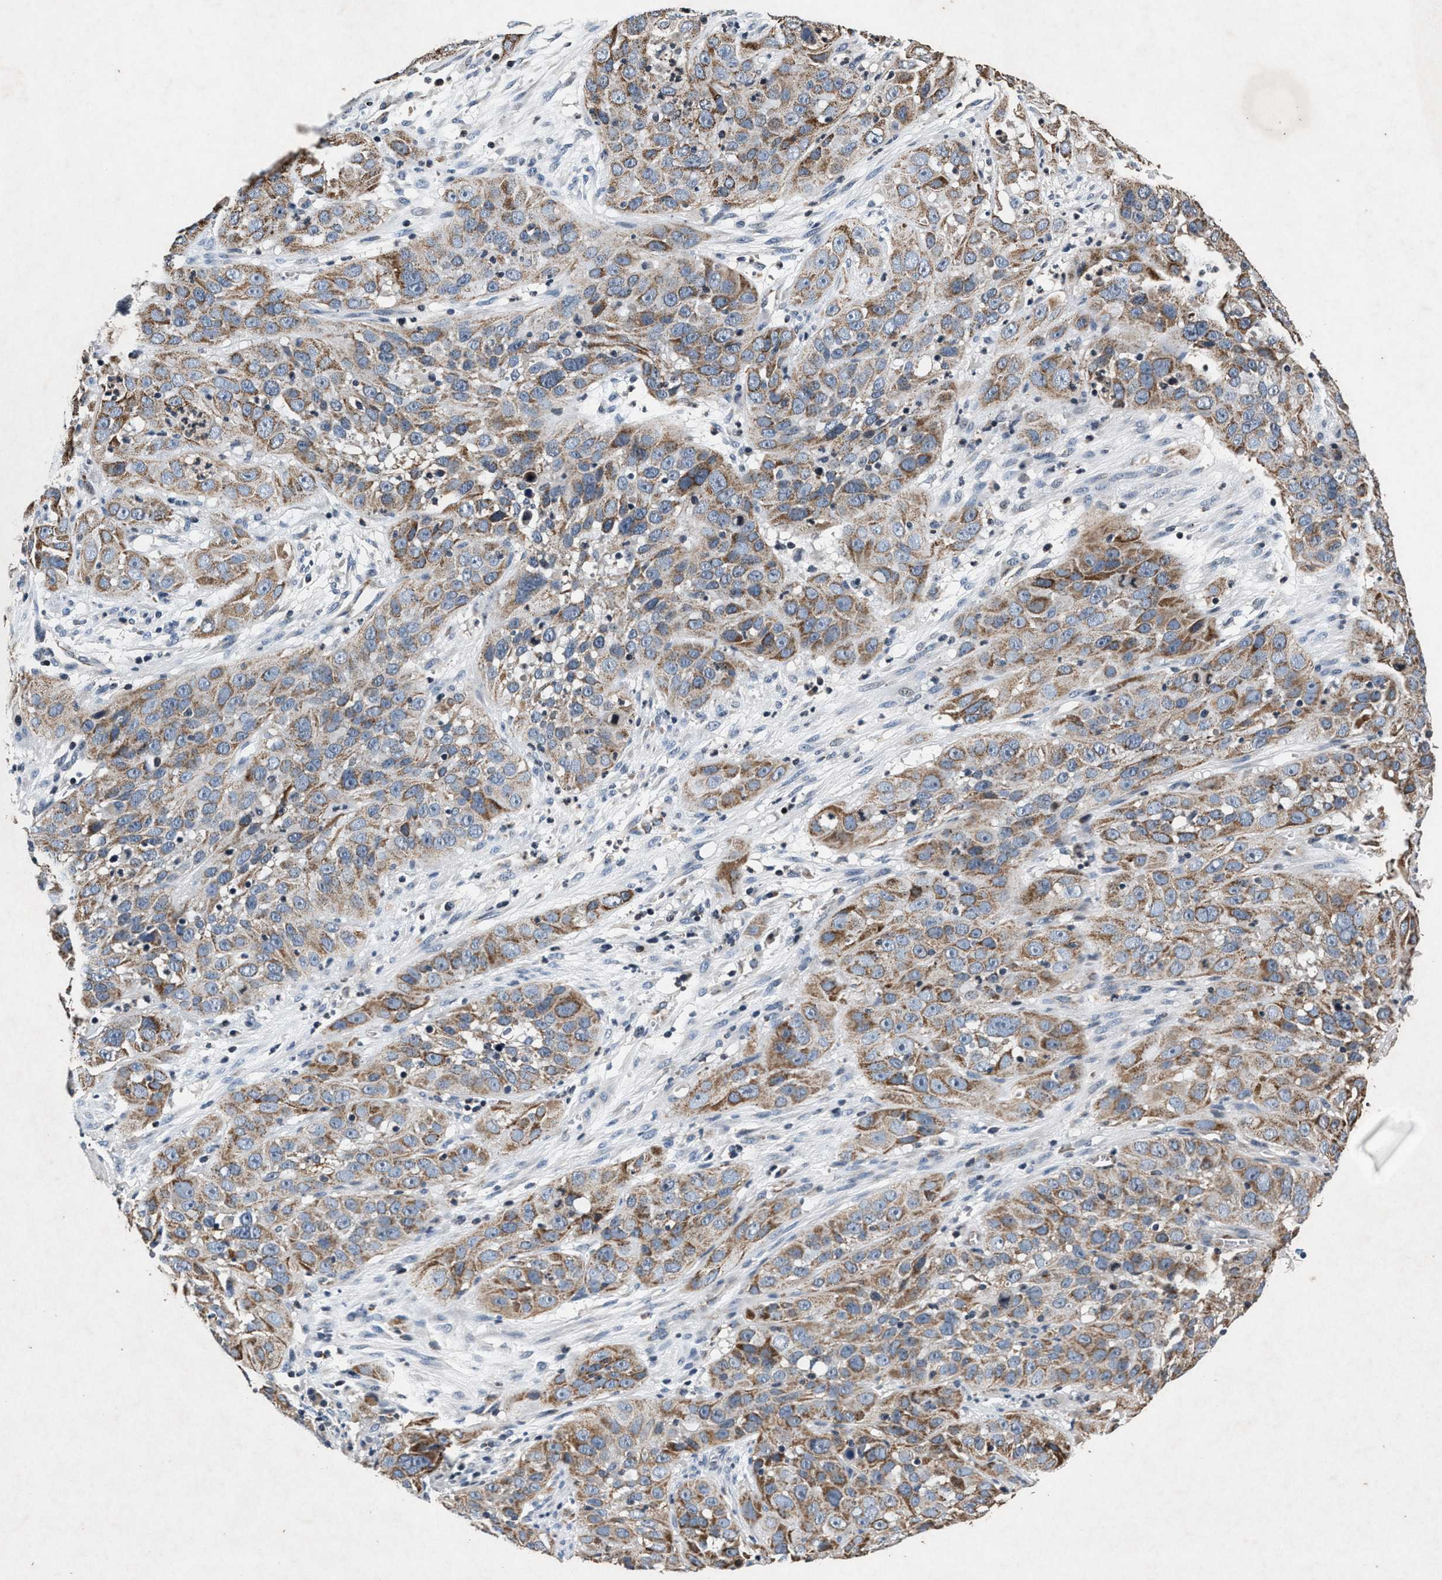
{"staining": {"intensity": "moderate", "quantity": ">75%", "location": "cytoplasmic/membranous"}, "tissue": "cervical cancer", "cell_type": "Tumor cells", "image_type": "cancer", "snomed": [{"axis": "morphology", "description": "Squamous cell carcinoma, NOS"}, {"axis": "topography", "description": "Cervix"}], "caption": "Tumor cells display medium levels of moderate cytoplasmic/membranous staining in about >75% of cells in cervical squamous cell carcinoma.", "gene": "PKD2L1", "patient": {"sex": "female", "age": 32}}